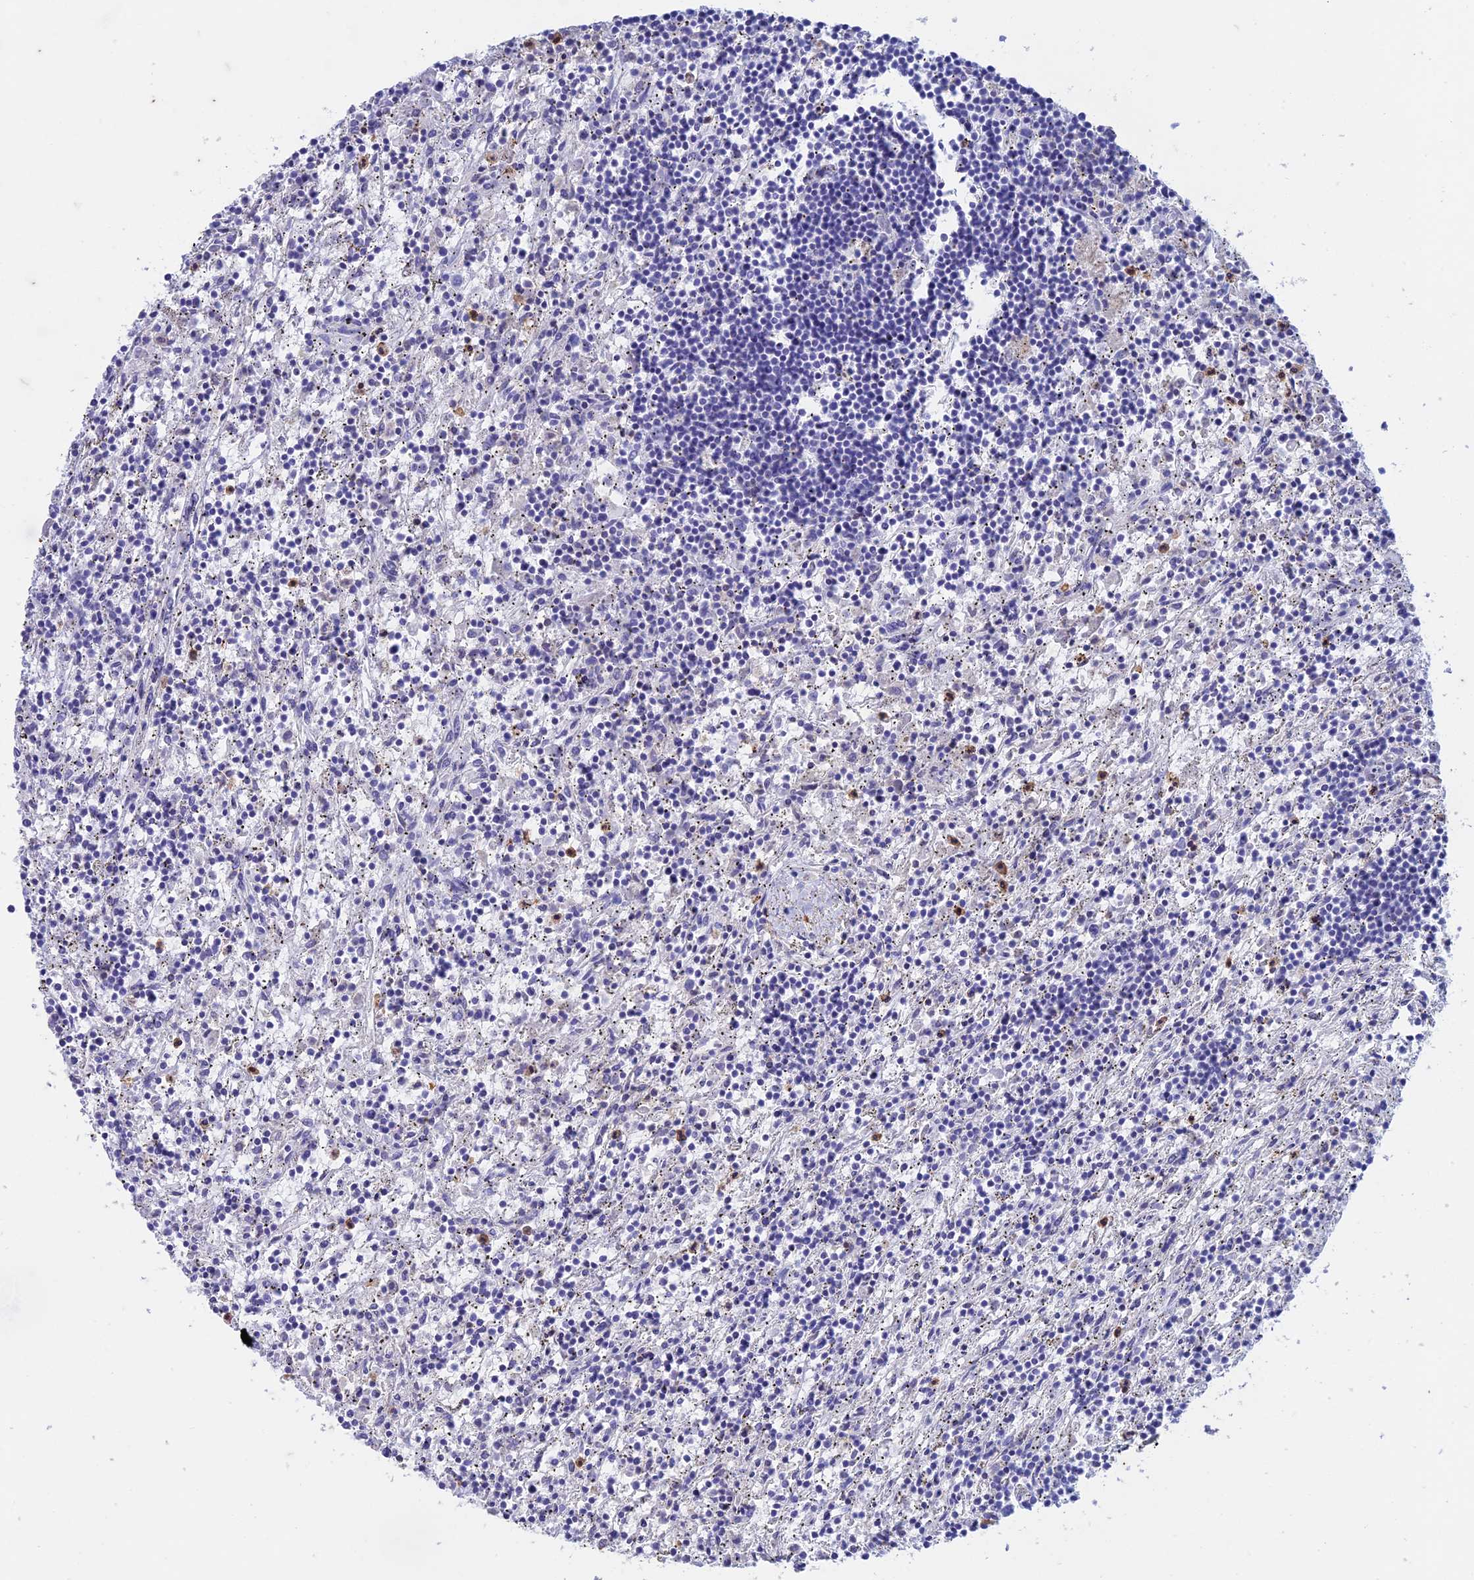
{"staining": {"intensity": "negative", "quantity": "none", "location": "none"}, "tissue": "lymphoma", "cell_type": "Tumor cells", "image_type": "cancer", "snomed": [{"axis": "morphology", "description": "Malignant lymphoma, non-Hodgkin's type, Low grade"}, {"axis": "topography", "description": "Spleen"}], "caption": "Tumor cells are negative for brown protein staining in lymphoma.", "gene": "FGF7", "patient": {"sex": "male", "age": 76}}